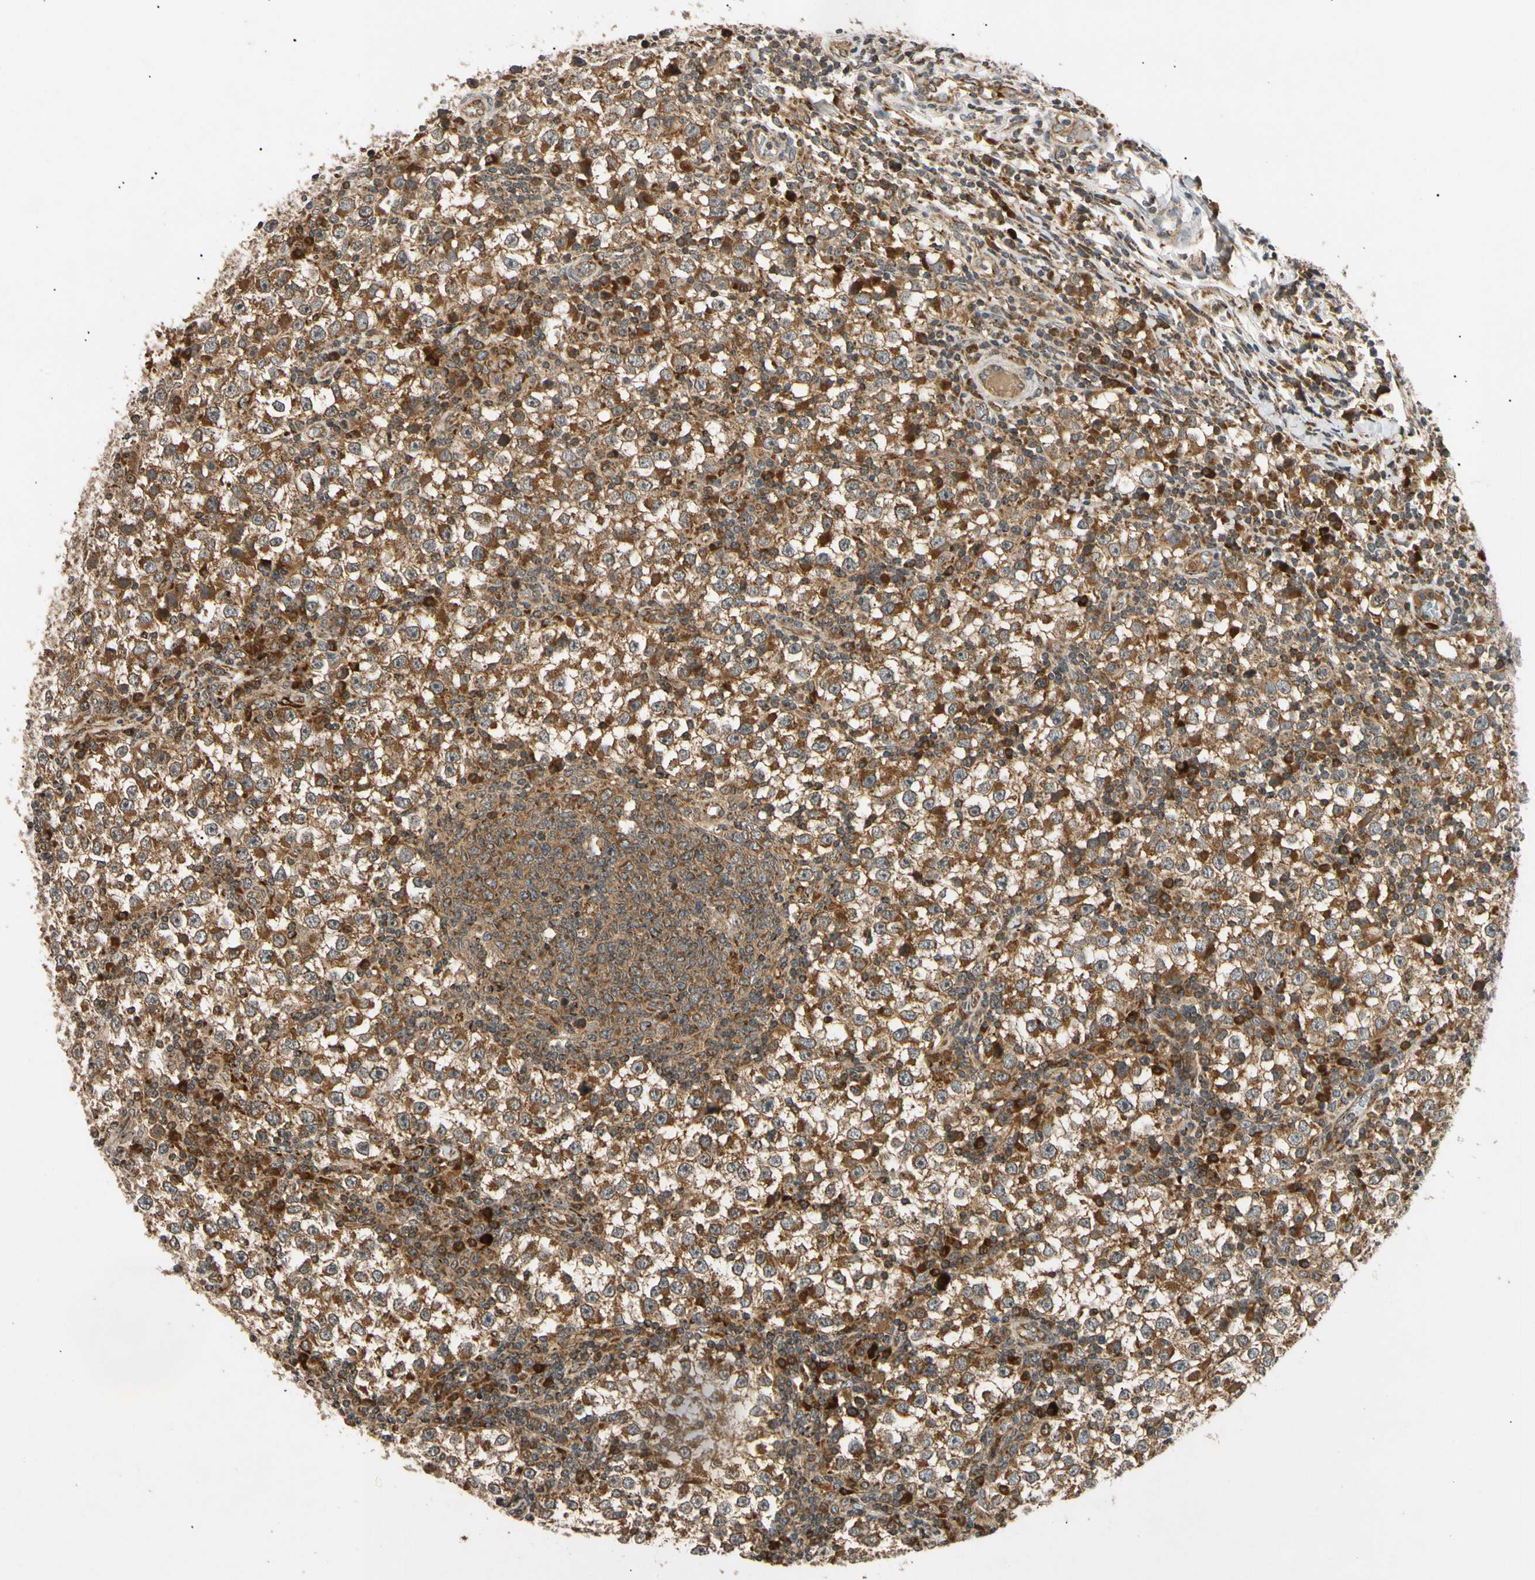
{"staining": {"intensity": "strong", "quantity": ">75%", "location": "cytoplasmic/membranous"}, "tissue": "testis cancer", "cell_type": "Tumor cells", "image_type": "cancer", "snomed": [{"axis": "morphology", "description": "Seminoma, NOS"}, {"axis": "topography", "description": "Testis"}], "caption": "Seminoma (testis) stained for a protein demonstrates strong cytoplasmic/membranous positivity in tumor cells. The staining is performed using DAB (3,3'-diaminobenzidine) brown chromogen to label protein expression. The nuclei are counter-stained blue using hematoxylin.", "gene": "MRPS22", "patient": {"sex": "male", "age": 65}}